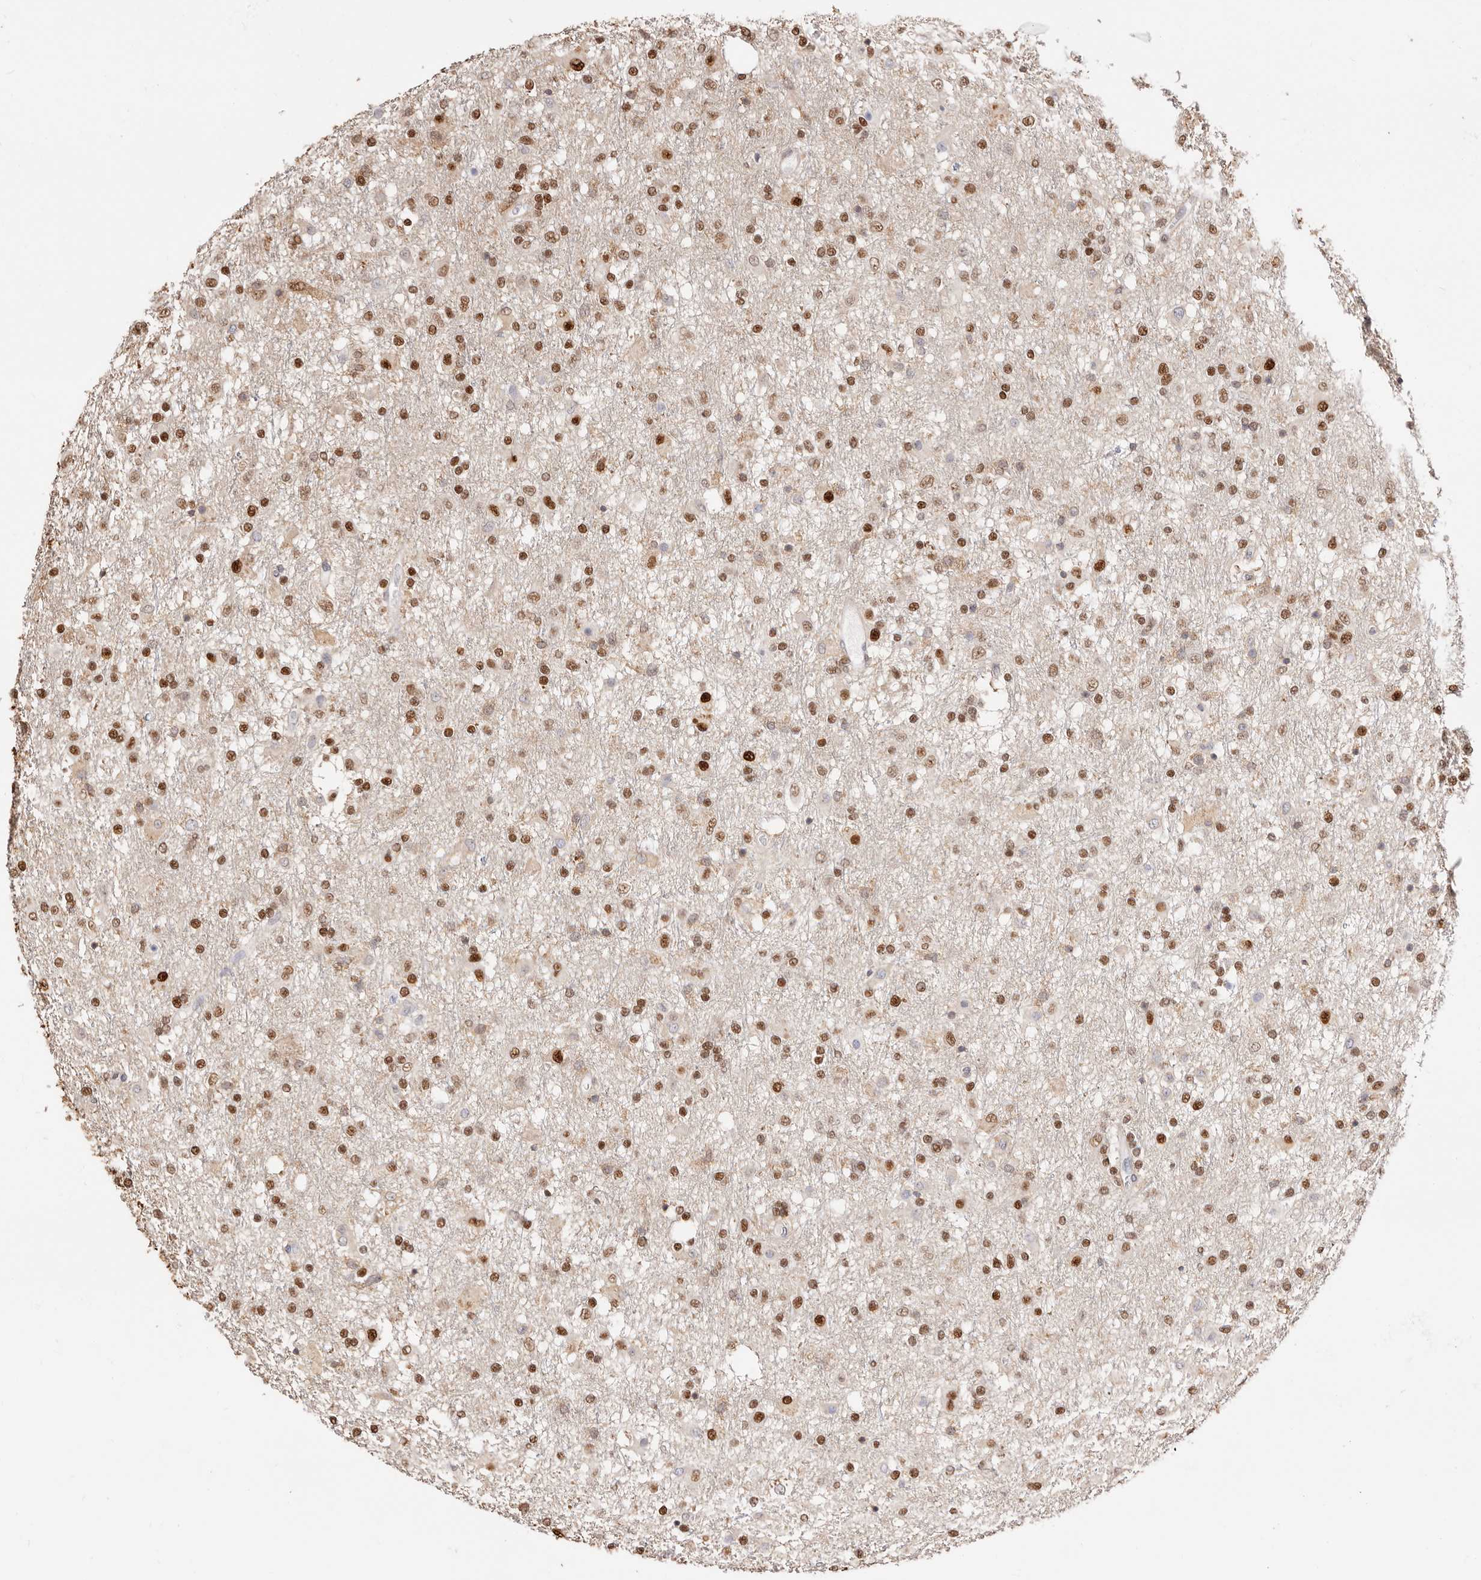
{"staining": {"intensity": "strong", "quantity": "25%-75%", "location": "nuclear"}, "tissue": "glioma", "cell_type": "Tumor cells", "image_type": "cancer", "snomed": [{"axis": "morphology", "description": "Glioma, malignant, Low grade"}, {"axis": "topography", "description": "Brain"}], "caption": "Malignant low-grade glioma stained for a protein (brown) exhibits strong nuclear positive expression in approximately 25%-75% of tumor cells.", "gene": "TKT", "patient": {"sex": "male", "age": 65}}